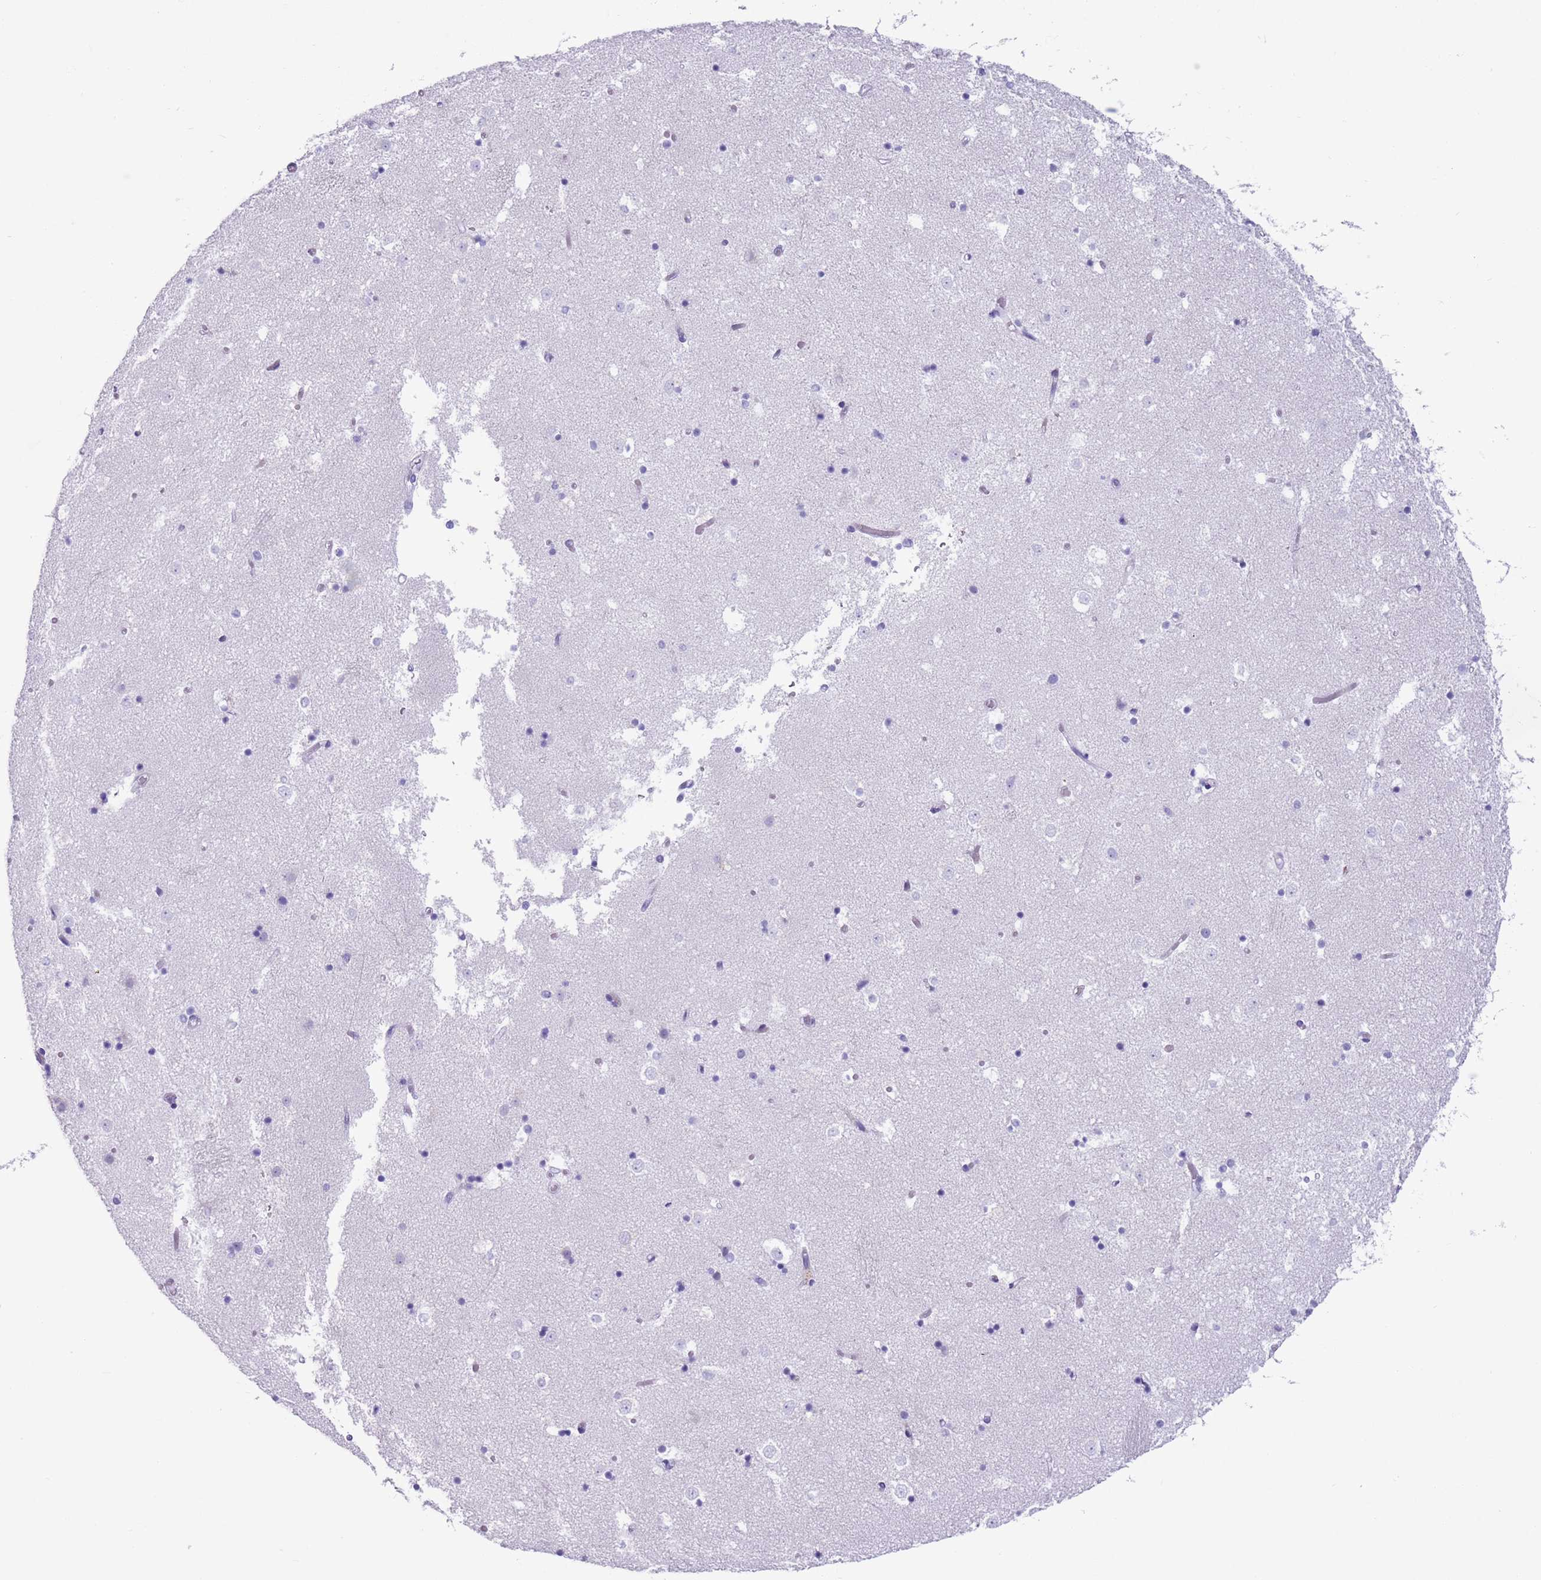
{"staining": {"intensity": "negative", "quantity": "none", "location": "none"}, "tissue": "caudate", "cell_type": "Glial cells", "image_type": "normal", "snomed": [{"axis": "morphology", "description": "Normal tissue, NOS"}, {"axis": "topography", "description": "Lateral ventricle wall"}], "caption": "An immunohistochemistry (IHC) histopathology image of normal caudate is shown. There is no staining in glial cells of caudate. (DAB (3,3'-diaminobenzidine) immunohistochemistry with hematoxylin counter stain).", "gene": "ENSG00000263020", "patient": {"sex": "female", "age": 52}}